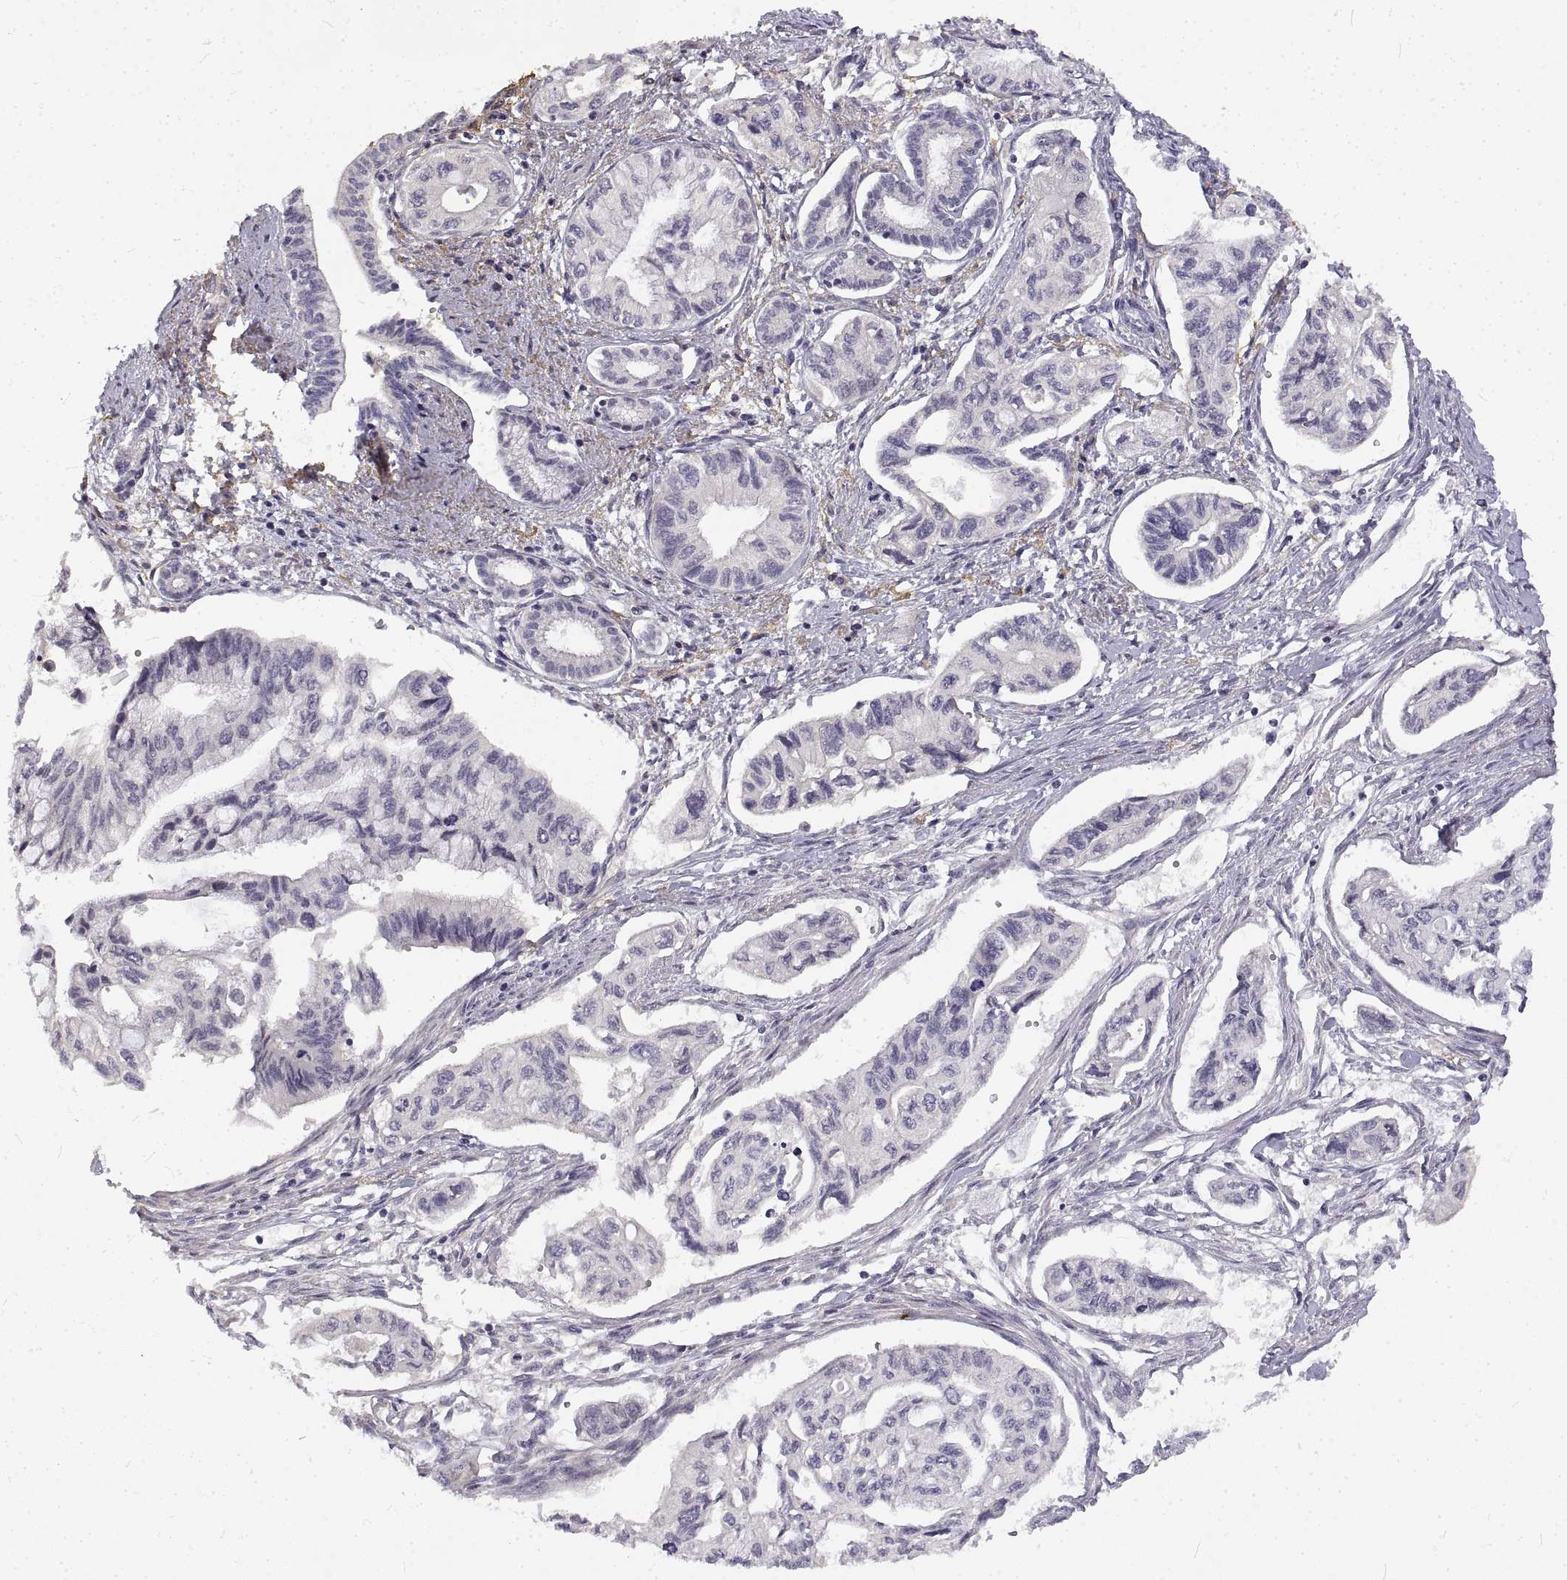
{"staining": {"intensity": "negative", "quantity": "none", "location": "none"}, "tissue": "pancreatic cancer", "cell_type": "Tumor cells", "image_type": "cancer", "snomed": [{"axis": "morphology", "description": "Adenocarcinoma, NOS"}, {"axis": "topography", "description": "Pancreas"}], "caption": "Immunohistochemistry micrograph of neoplastic tissue: adenocarcinoma (pancreatic) stained with DAB exhibits no significant protein staining in tumor cells.", "gene": "ANO2", "patient": {"sex": "female", "age": 76}}